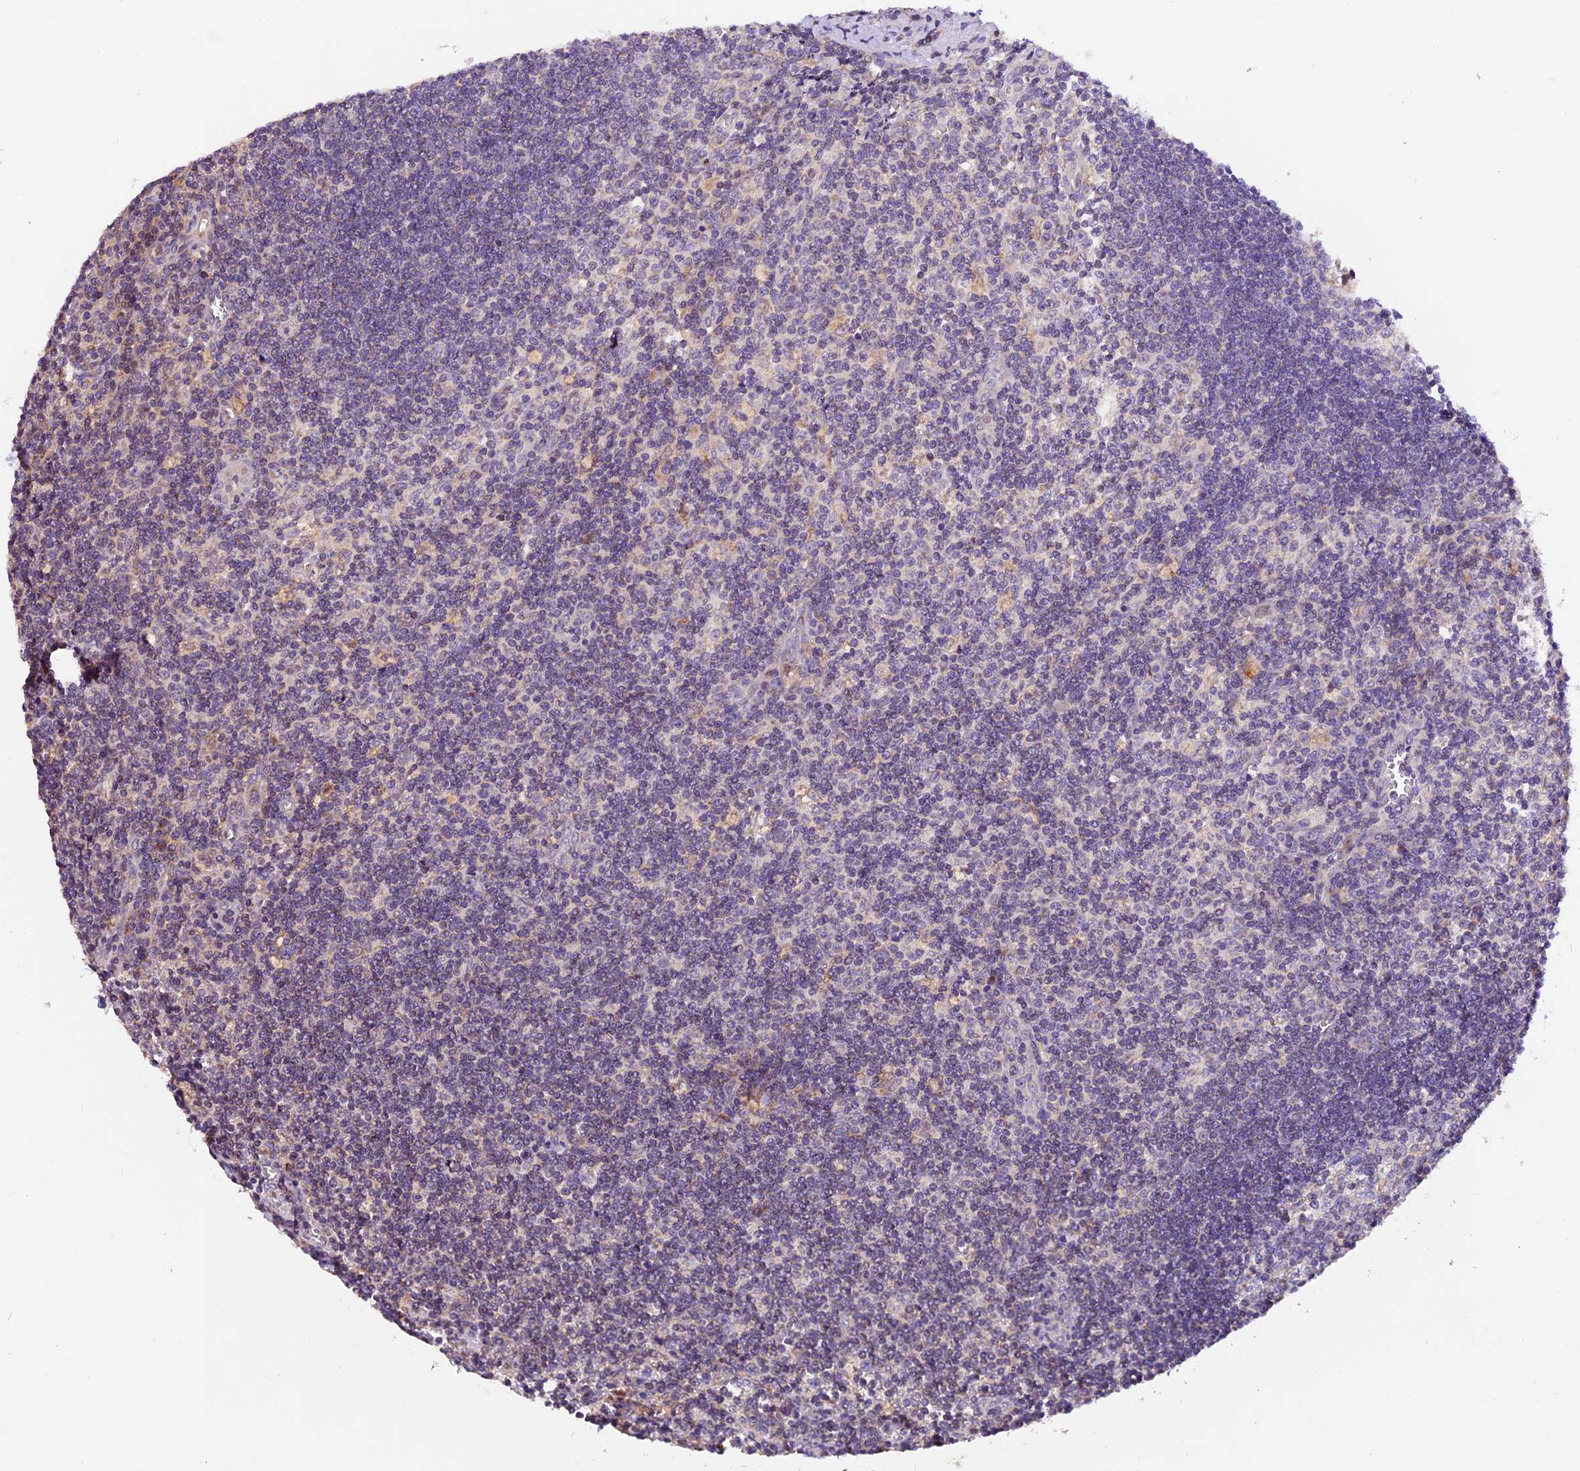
{"staining": {"intensity": "moderate", "quantity": "<25%", "location": "cytoplasmic/membranous,nuclear"}, "tissue": "lymph node", "cell_type": "Germinal center cells", "image_type": "normal", "snomed": [{"axis": "morphology", "description": "Normal tissue, NOS"}, {"axis": "topography", "description": "Lymph node"}], "caption": "Immunohistochemical staining of benign lymph node shows <25% levels of moderate cytoplasmic/membranous,nuclear protein positivity in approximately <25% of germinal center cells. The staining was performed using DAB to visualize the protein expression in brown, while the nuclei were stained in blue with hematoxylin (Magnification: 20x).", "gene": "DDX28", "patient": {"sex": "male", "age": 58}}